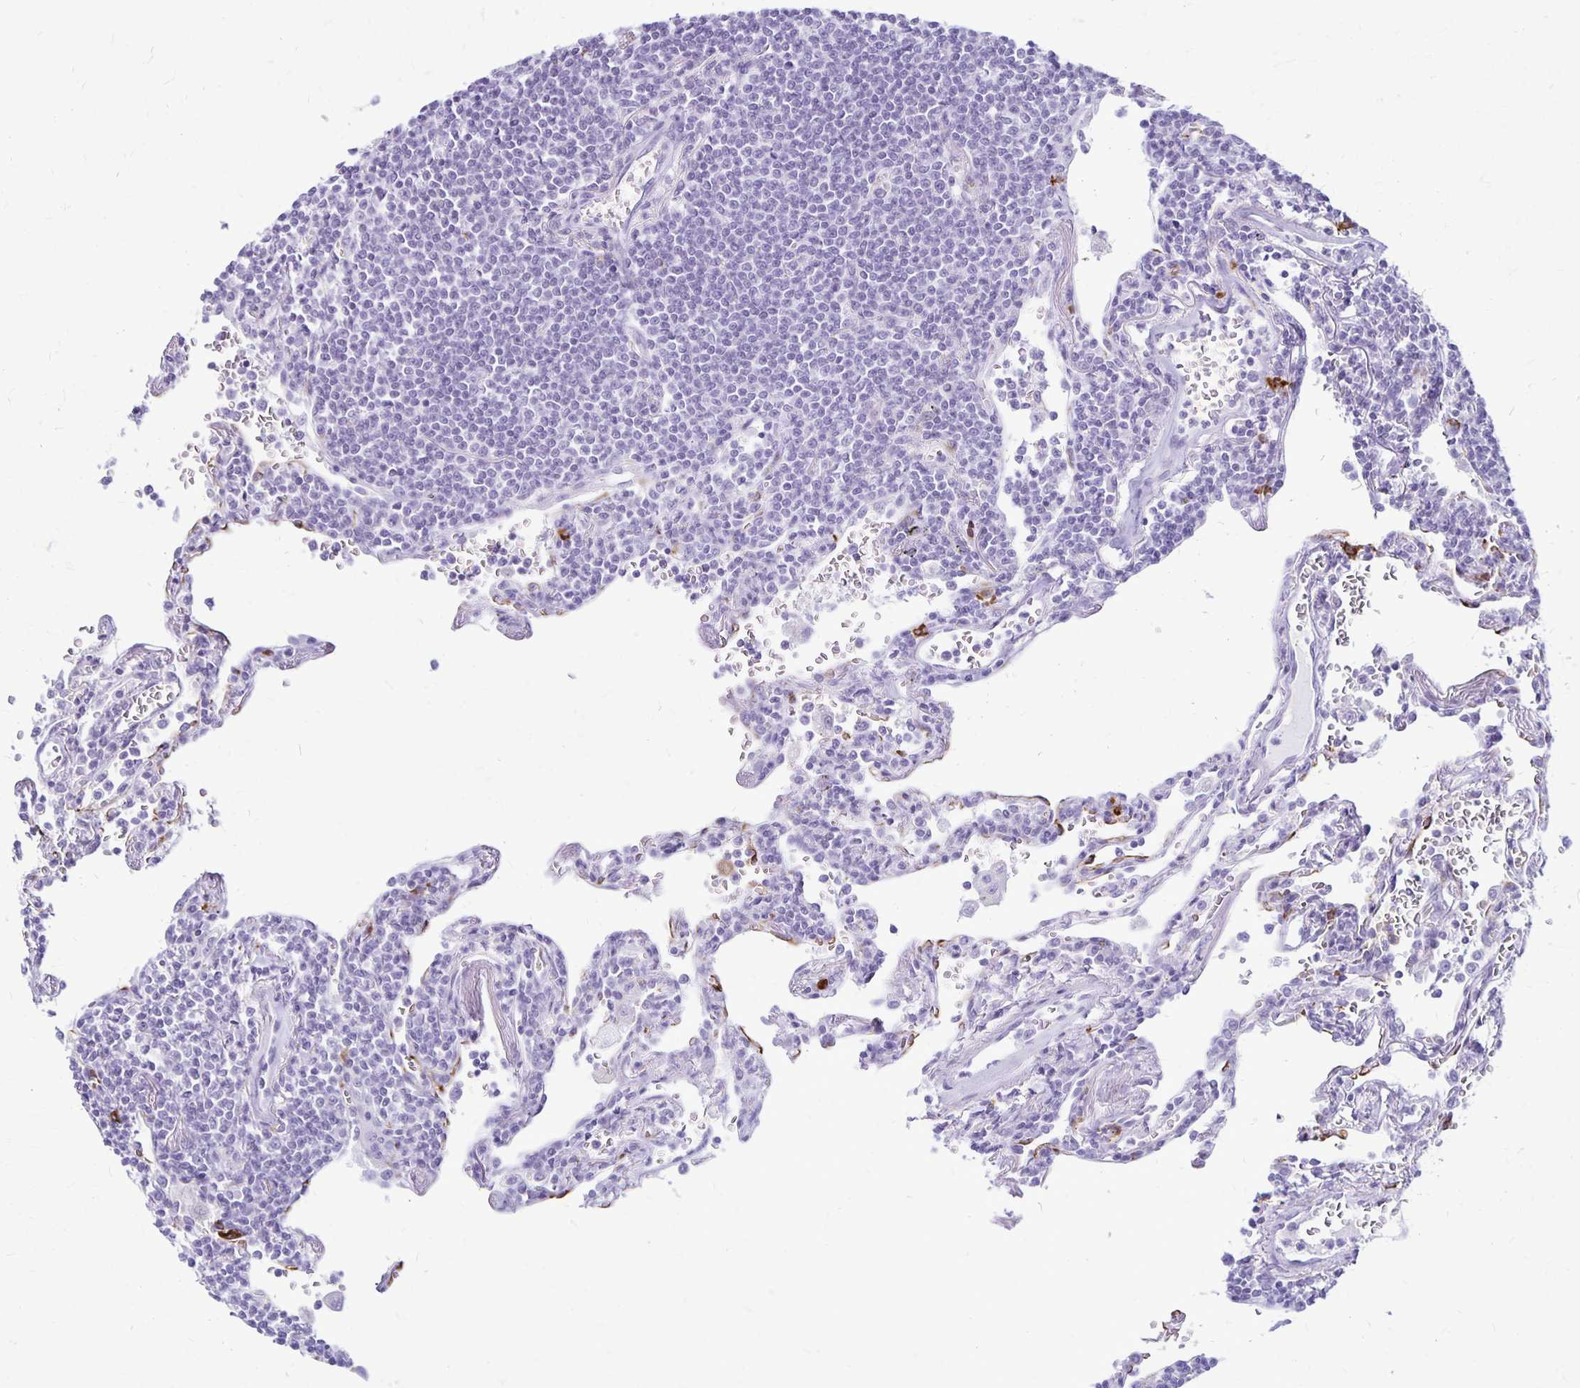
{"staining": {"intensity": "negative", "quantity": "none", "location": "none"}, "tissue": "lymphoma", "cell_type": "Tumor cells", "image_type": "cancer", "snomed": [{"axis": "morphology", "description": "Malignant lymphoma, non-Hodgkin's type, Low grade"}, {"axis": "topography", "description": "Lung"}], "caption": "Photomicrograph shows no protein staining in tumor cells of low-grade malignant lymphoma, non-Hodgkin's type tissue.", "gene": "RTN1", "patient": {"sex": "female", "age": 71}}